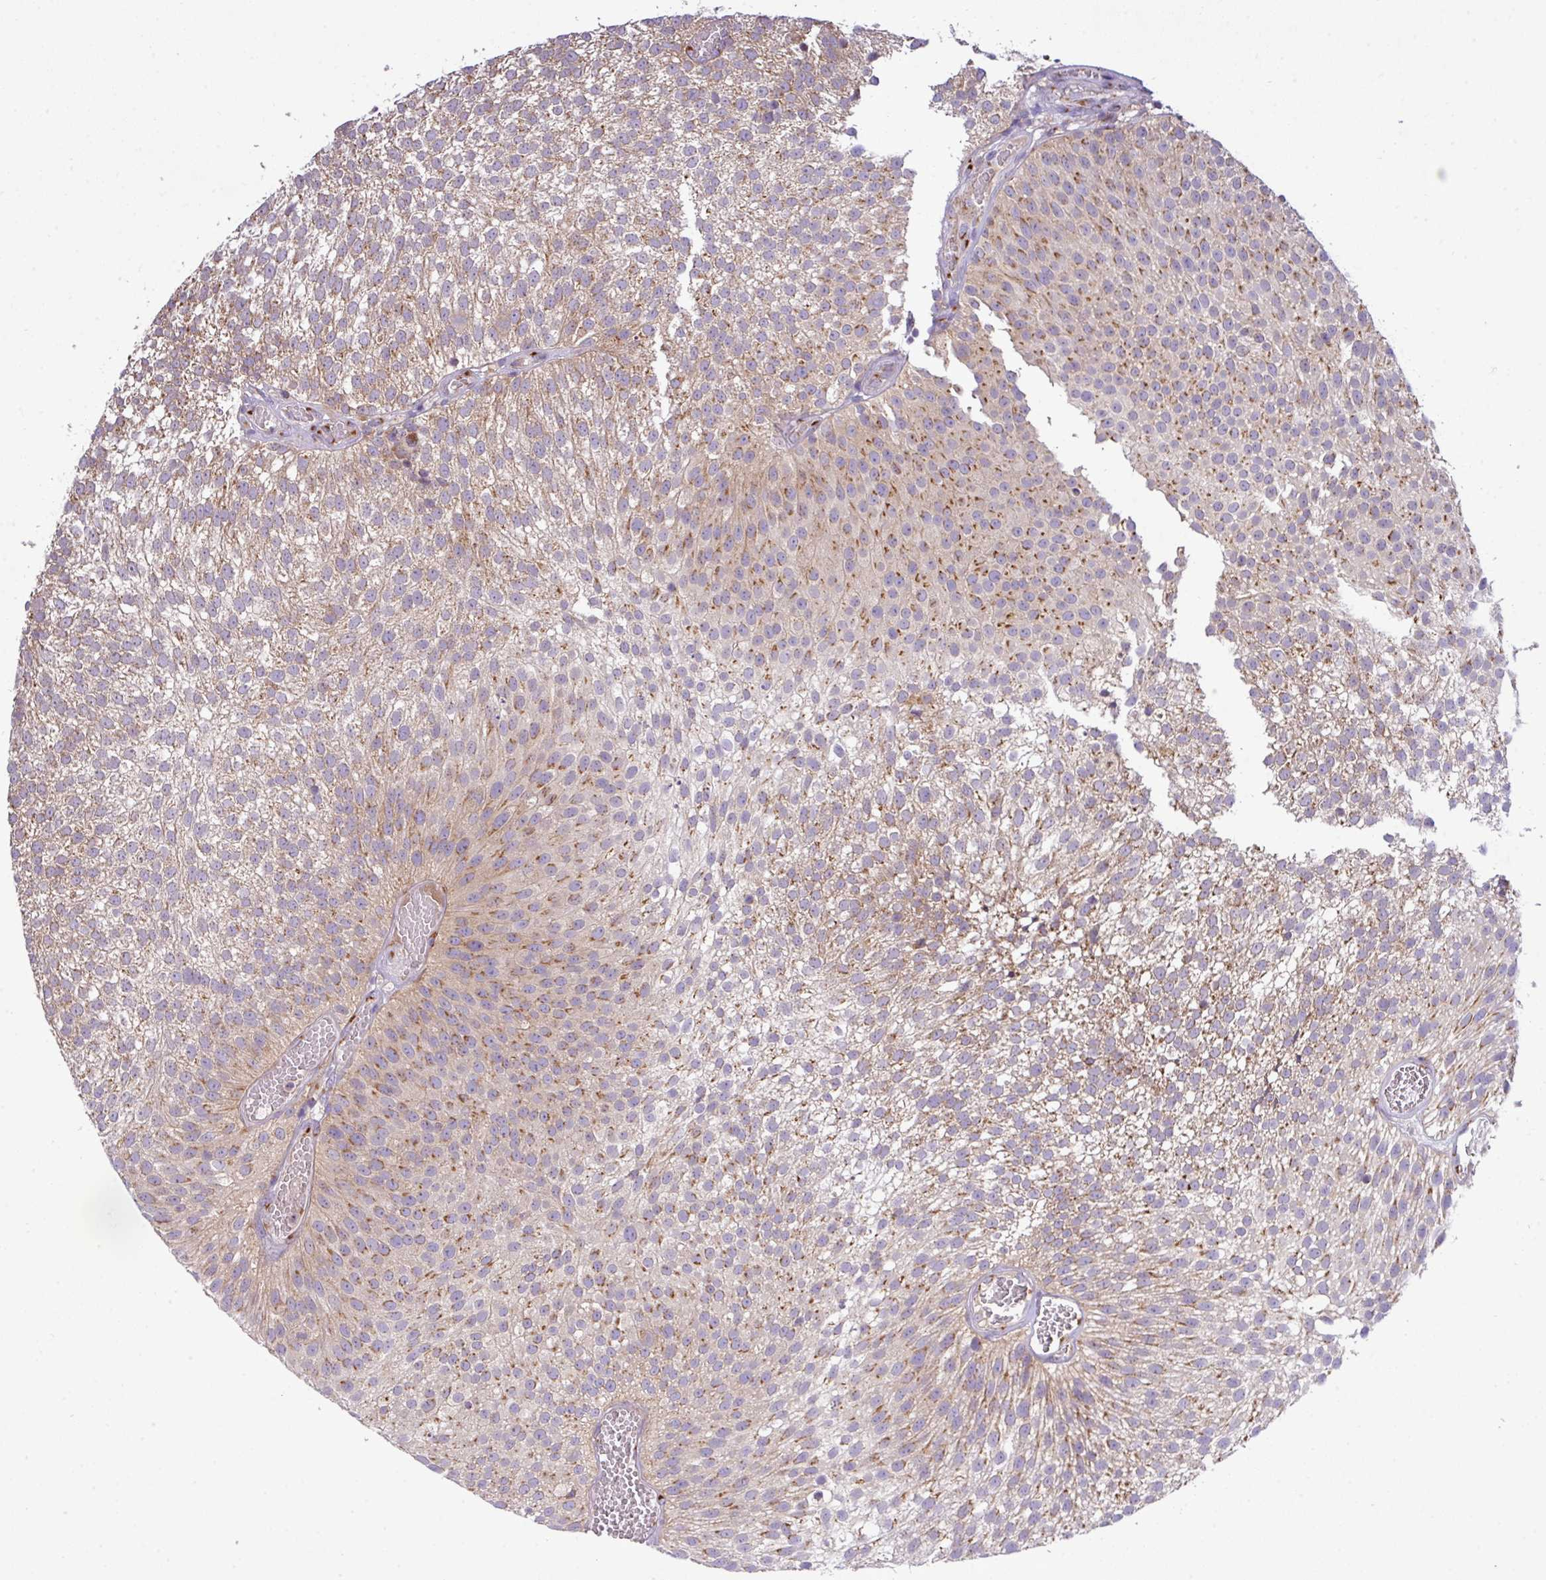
{"staining": {"intensity": "moderate", "quantity": "25%-75%", "location": "cytoplasmic/membranous"}, "tissue": "urothelial cancer", "cell_type": "Tumor cells", "image_type": "cancer", "snomed": [{"axis": "morphology", "description": "Urothelial carcinoma, Low grade"}, {"axis": "topography", "description": "Urinary bladder"}], "caption": "Protein expression analysis of human urothelial cancer reveals moderate cytoplasmic/membranous staining in approximately 25%-75% of tumor cells.", "gene": "VTI1A", "patient": {"sex": "female", "age": 79}}